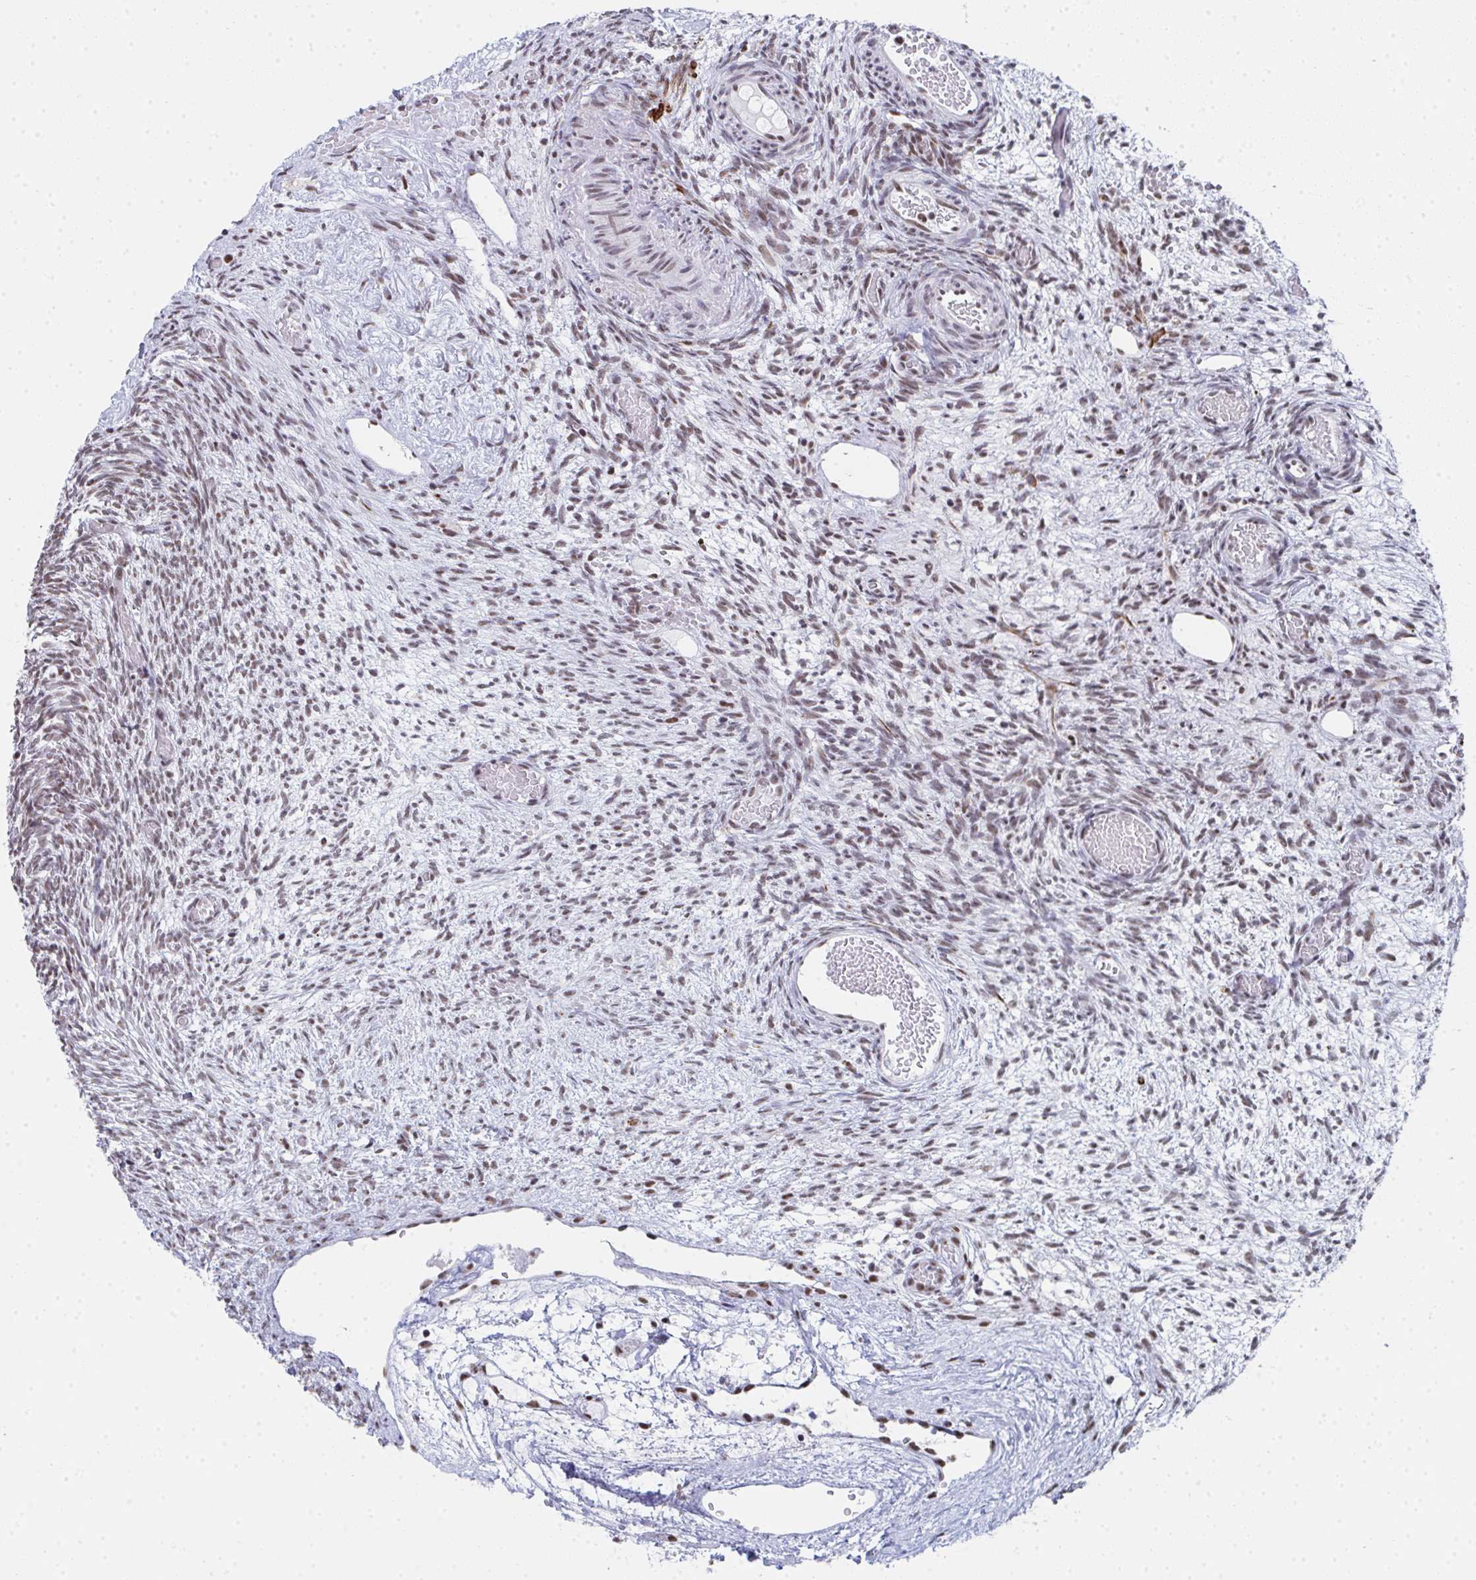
{"staining": {"intensity": "moderate", "quantity": ">75%", "location": "nuclear"}, "tissue": "ovary", "cell_type": "Follicle cells", "image_type": "normal", "snomed": [{"axis": "morphology", "description": "Normal tissue, NOS"}, {"axis": "topography", "description": "Ovary"}], "caption": "A brown stain shows moderate nuclear expression of a protein in follicle cells of normal ovary.", "gene": "SNRNP70", "patient": {"sex": "female", "age": 67}}